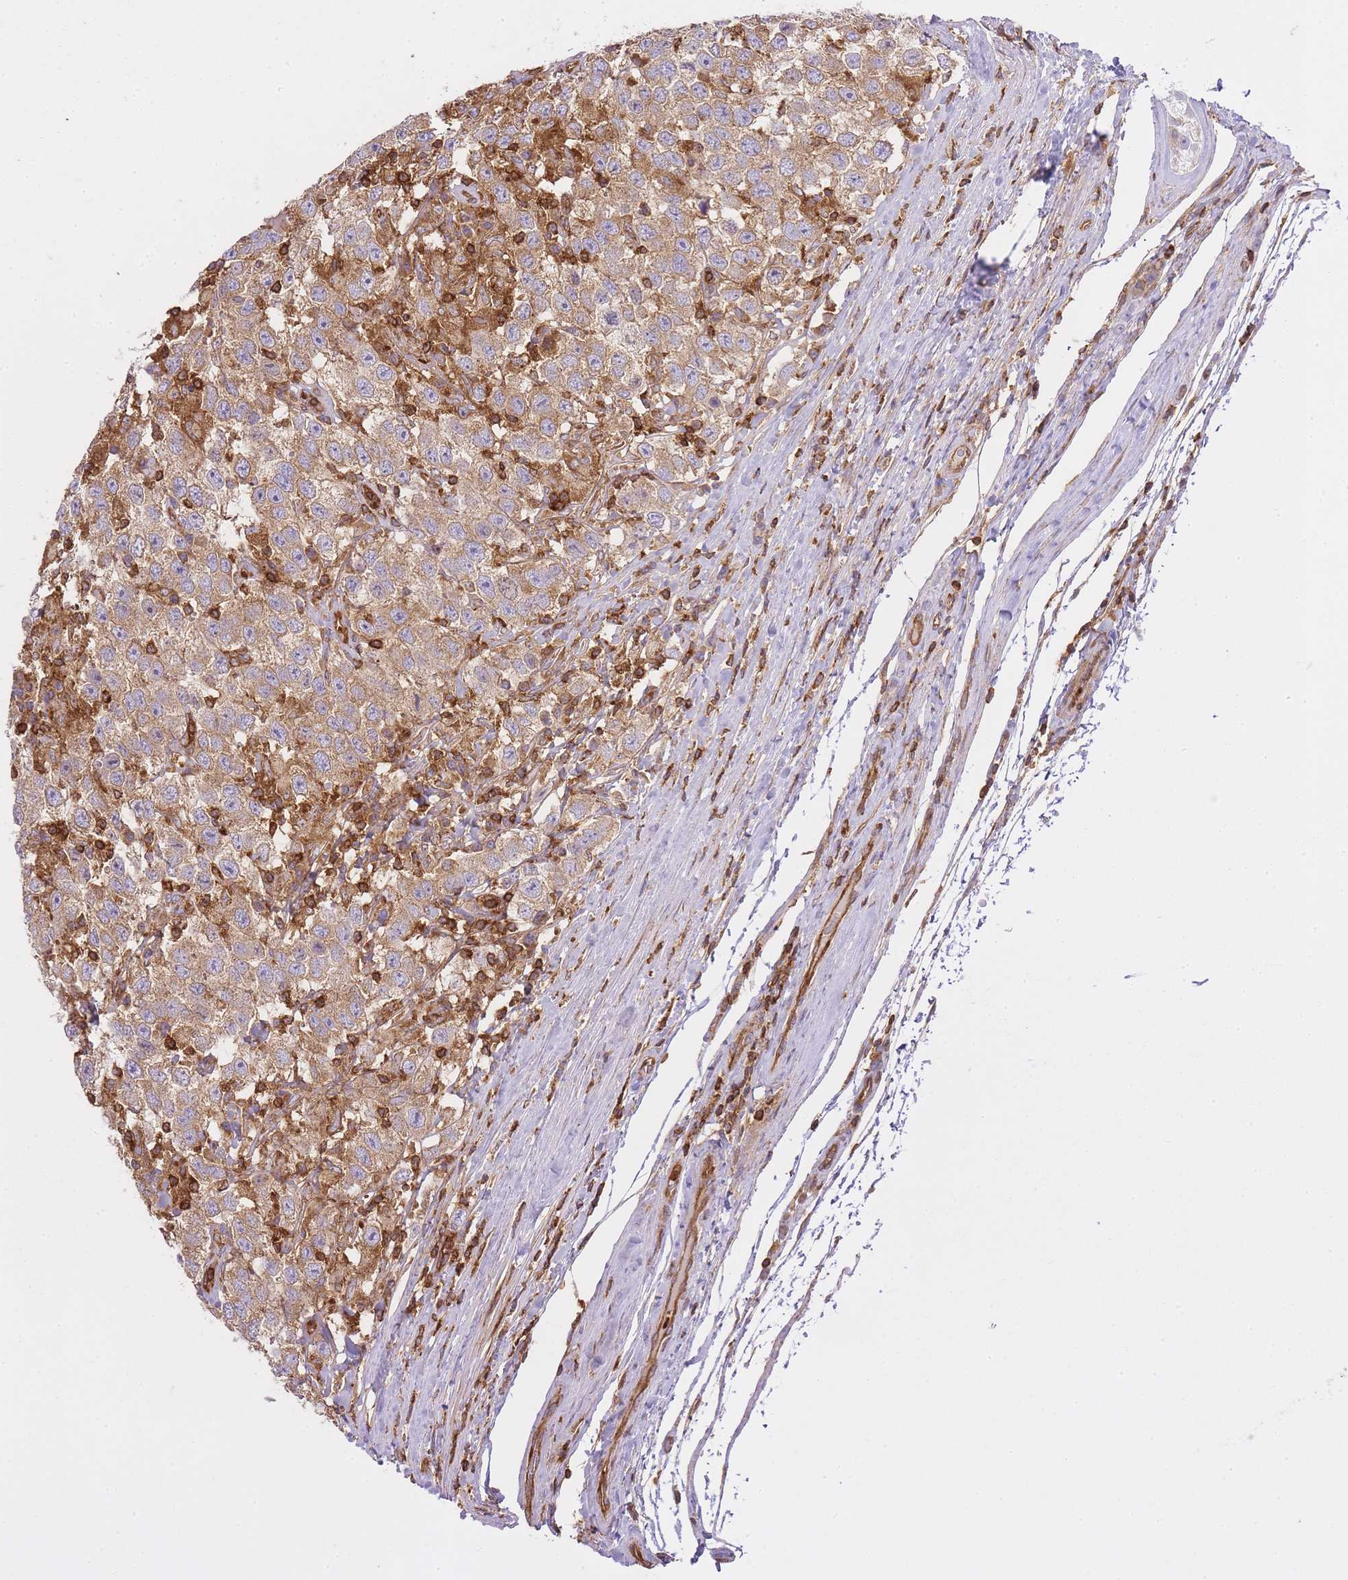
{"staining": {"intensity": "moderate", "quantity": ">75%", "location": "cytoplasmic/membranous"}, "tissue": "testis cancer", "cell_type": "Tumor cells", "image_type": "cancer", "snomed": [{"axis": "morphology", "description": "Seminoma, NOS"}, {"axis": "topography", "description": "Testis"}], "caption": "Protein expression by immunohistochemistry (IHC) displays moderate cytoplasmic/membranous expression in about >75% of tumor cells in testis cancer.", "gene": "MSN", "patient": {"sex": "male", "age": 41}}